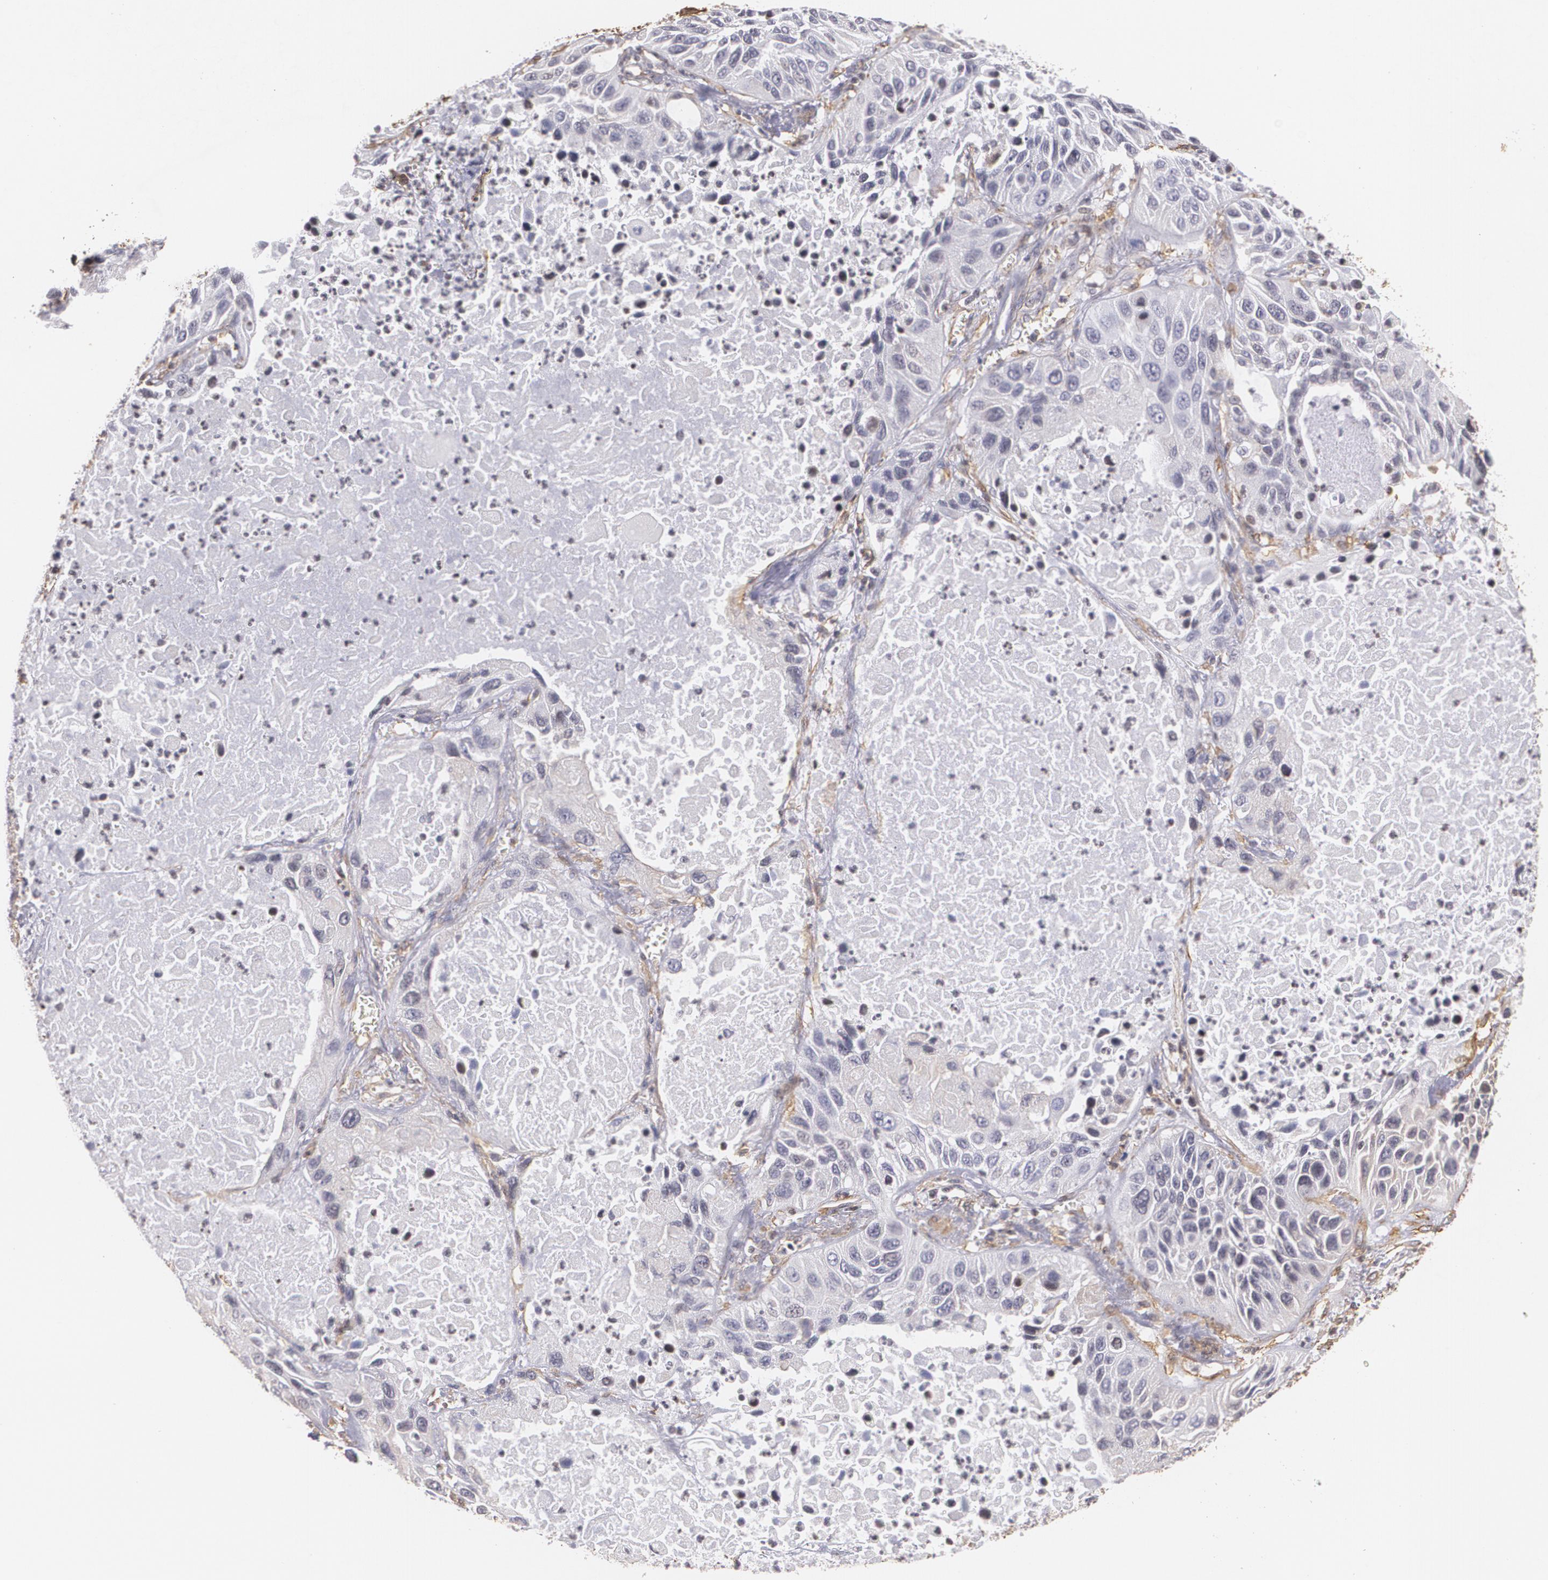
{"staining": {"intensity": "negative", "quantity": "none", "location": "none"}, "tissue": "lung cancer", "cell_type": "Tumor cells", "image_type": "cancer", "snomed": [{"axis": "morphology", "description": "Squamous cell carcinoma, NOS"}, {"axis": "topography", "description": "Lung"}], "caption": "Histopathology image shows no protein expression in tumor cells of lung squamous cell carcinoma tissue.", "gene": "VAMP1", "patient": {"sex": "female", "age": 76}}